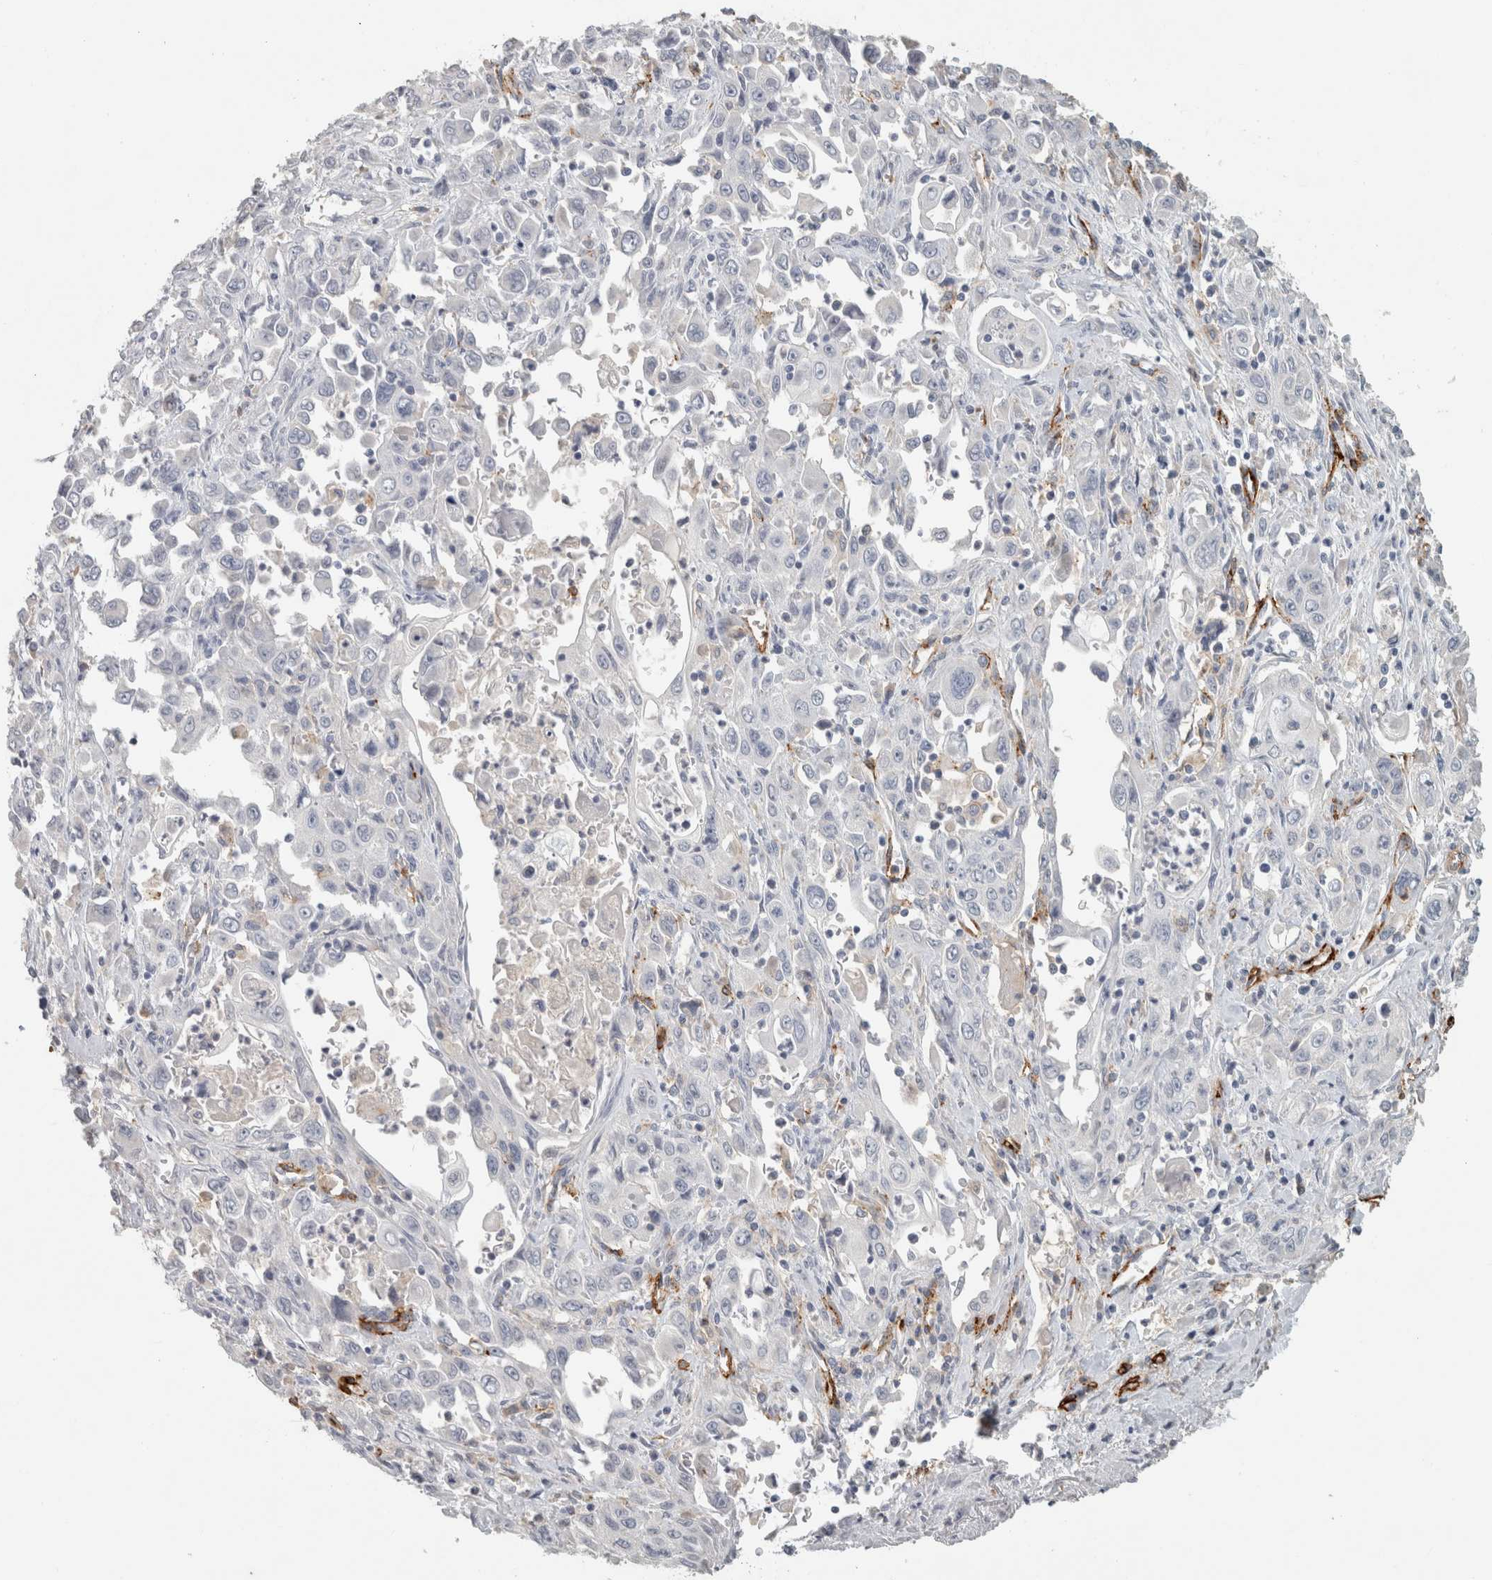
{"staining": {"intensity": "negative", "quantity": "none", "location": "none"}, "tissue": "pancreatic cancer", "cell_type": "Tumor cells", "image_type": "cancer", "snomed": [{"axis": "morphology", "description": "Adenocarcinoma, NOS"}, {"axis": "topography", "description": "Pancreas"}], "caption": "IHC micrograph of neoplastic tissue: human pancreatic adenocarcinoma stained with DAB (3,3'-diaminobenzidine) shows no significant protein positivity in tumor cells.", "gene": "CD36", "patient": {"sex": "male", "age": 70}}